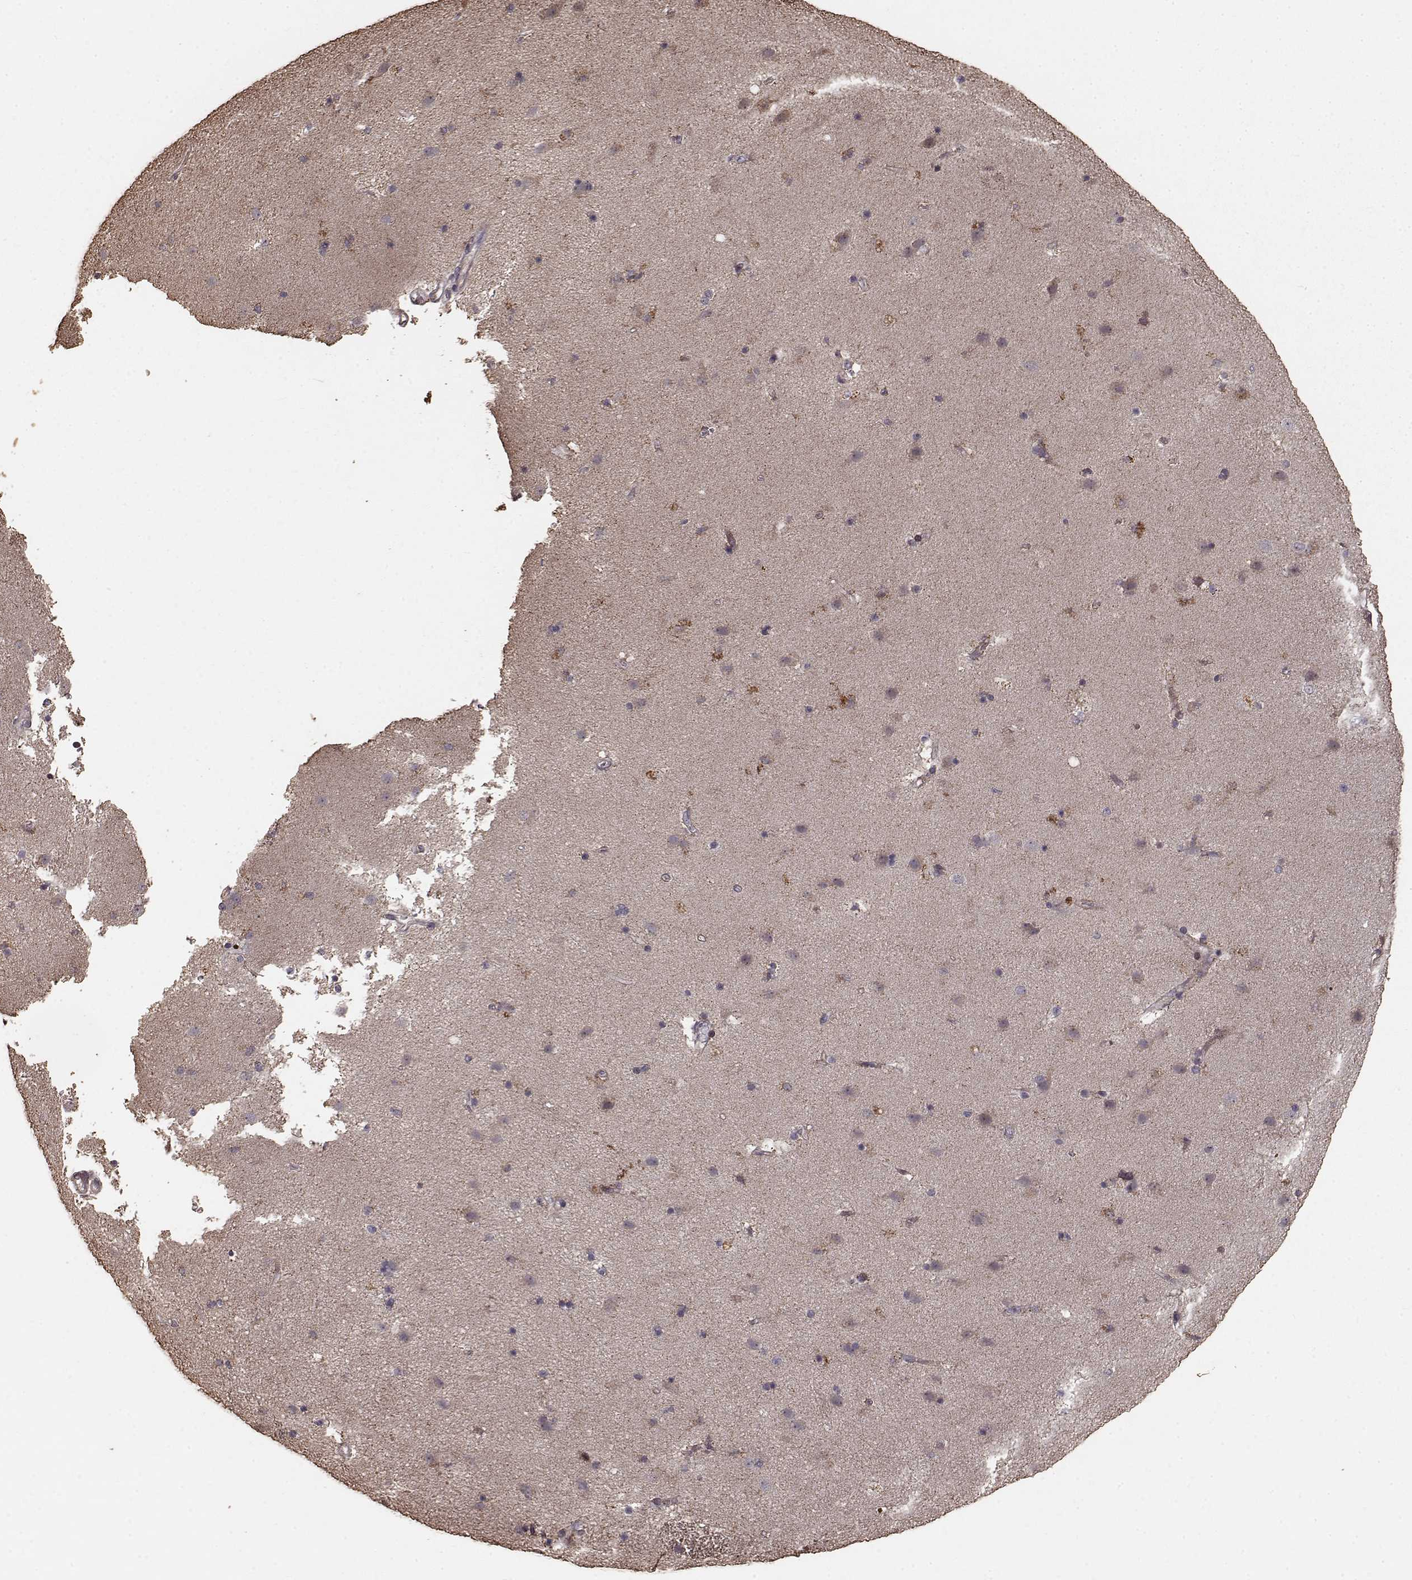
{"staining": {"intensity": "negative", "quantity": "none", "location": "none"}, "tissue": "caudate", "cell_type": "Glial cells", "image_type": "normal", "snomed": [{"axis": "morphology", "description": "Normal tissue, NOS"}, {"axis": "topography", "description": "Lateral ventricle wall"}], "caption": "The immunohistochemistry (IHC) histopathology image has no significant expression in glial cells of caudate.", "gene": "USP15", "patient": {"sex": "female", "age": 71}}